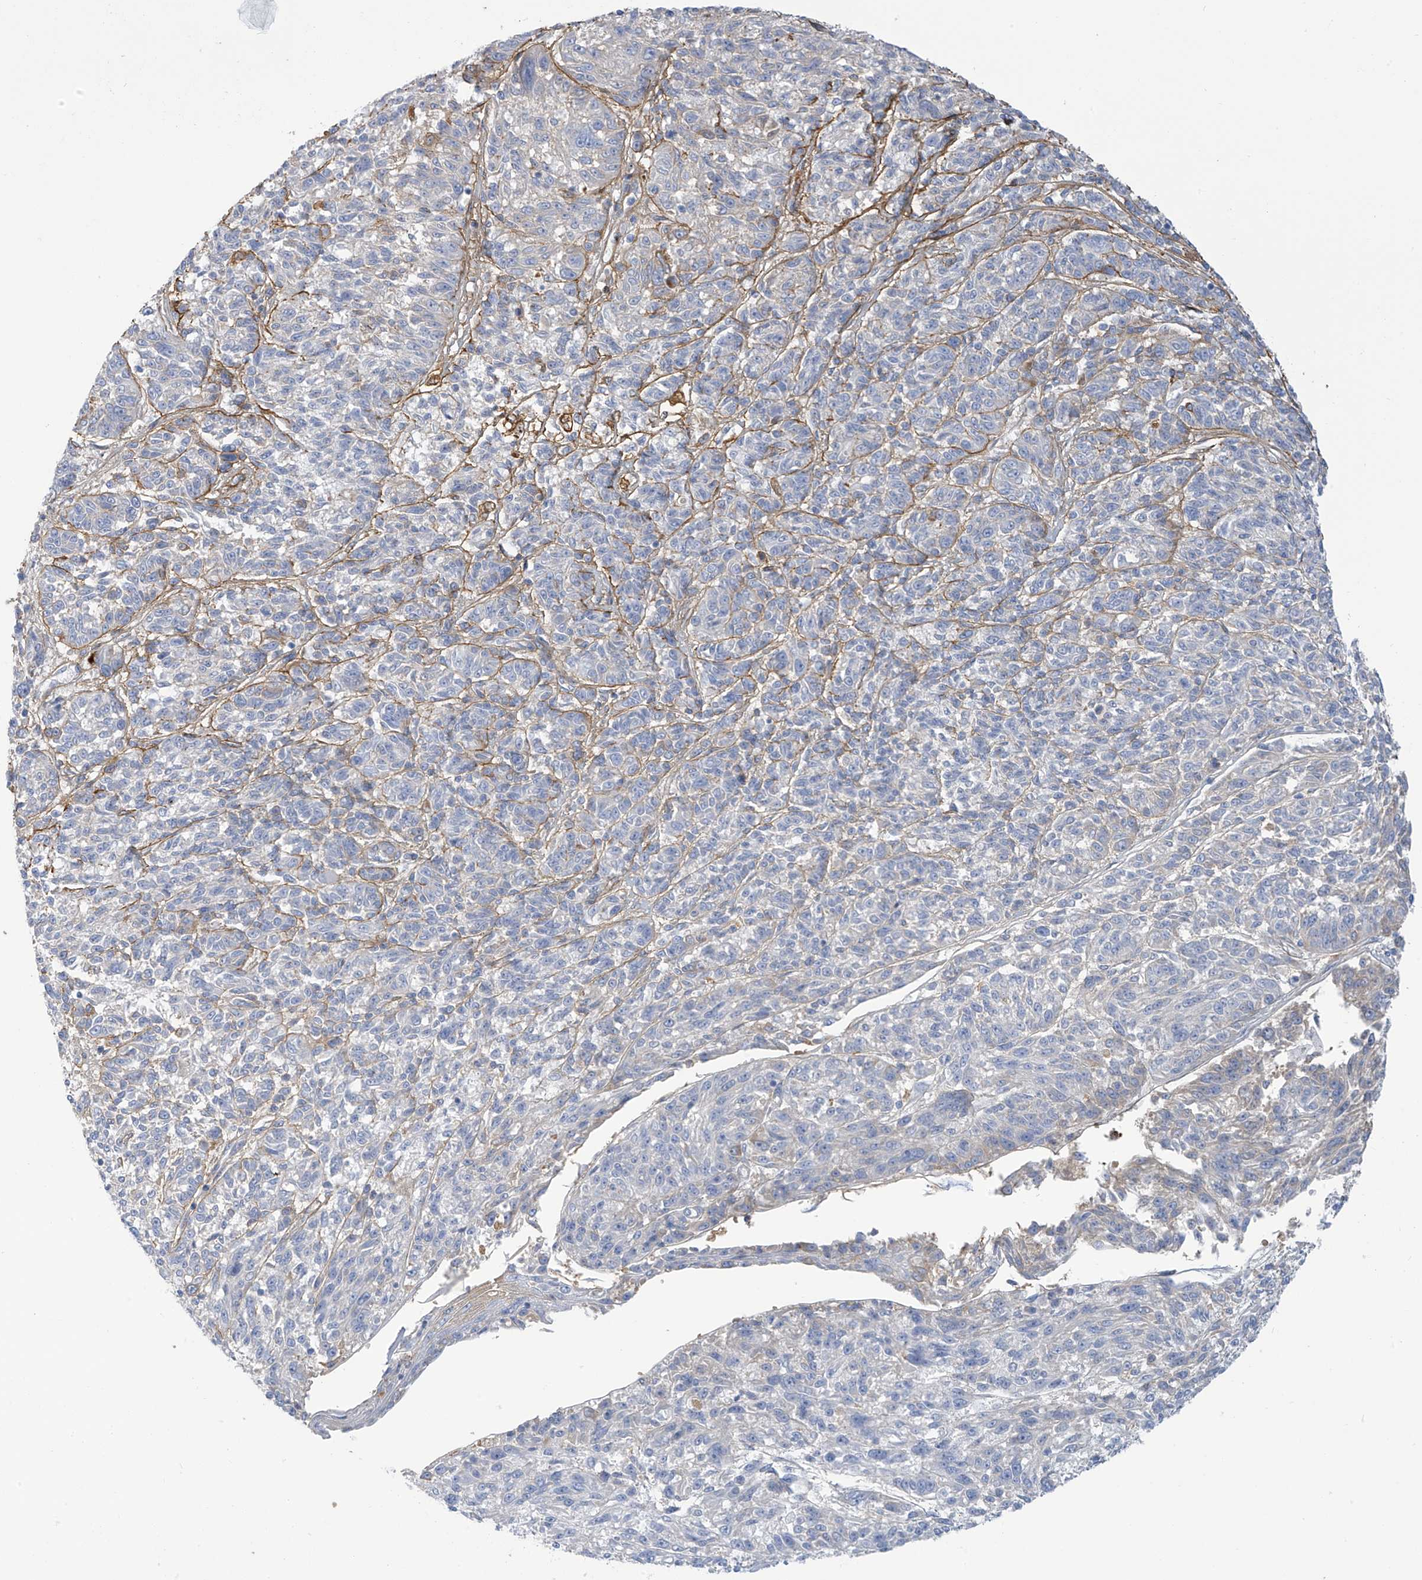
{"staining": {"intensity": "moderate", "quantity": "<25%", "location": "cytoplasmic/membranous"}, "tissue": "melanoma", "cell_type": "Tumor cells", "image_type": "cancer", "snomed": [{"axis": "morphology", "description": "Malignant melanoma, NOS"}, {"axis": "topography", "description": "Skin"}], "caption": "Brown immunohistochemical staining in human melanoma shows moderate cytoplasmic/membranous staining in approximately <25% of tumor cells.", "gene": "FABP2", "patient": {"sex": "male", "age": 53}}